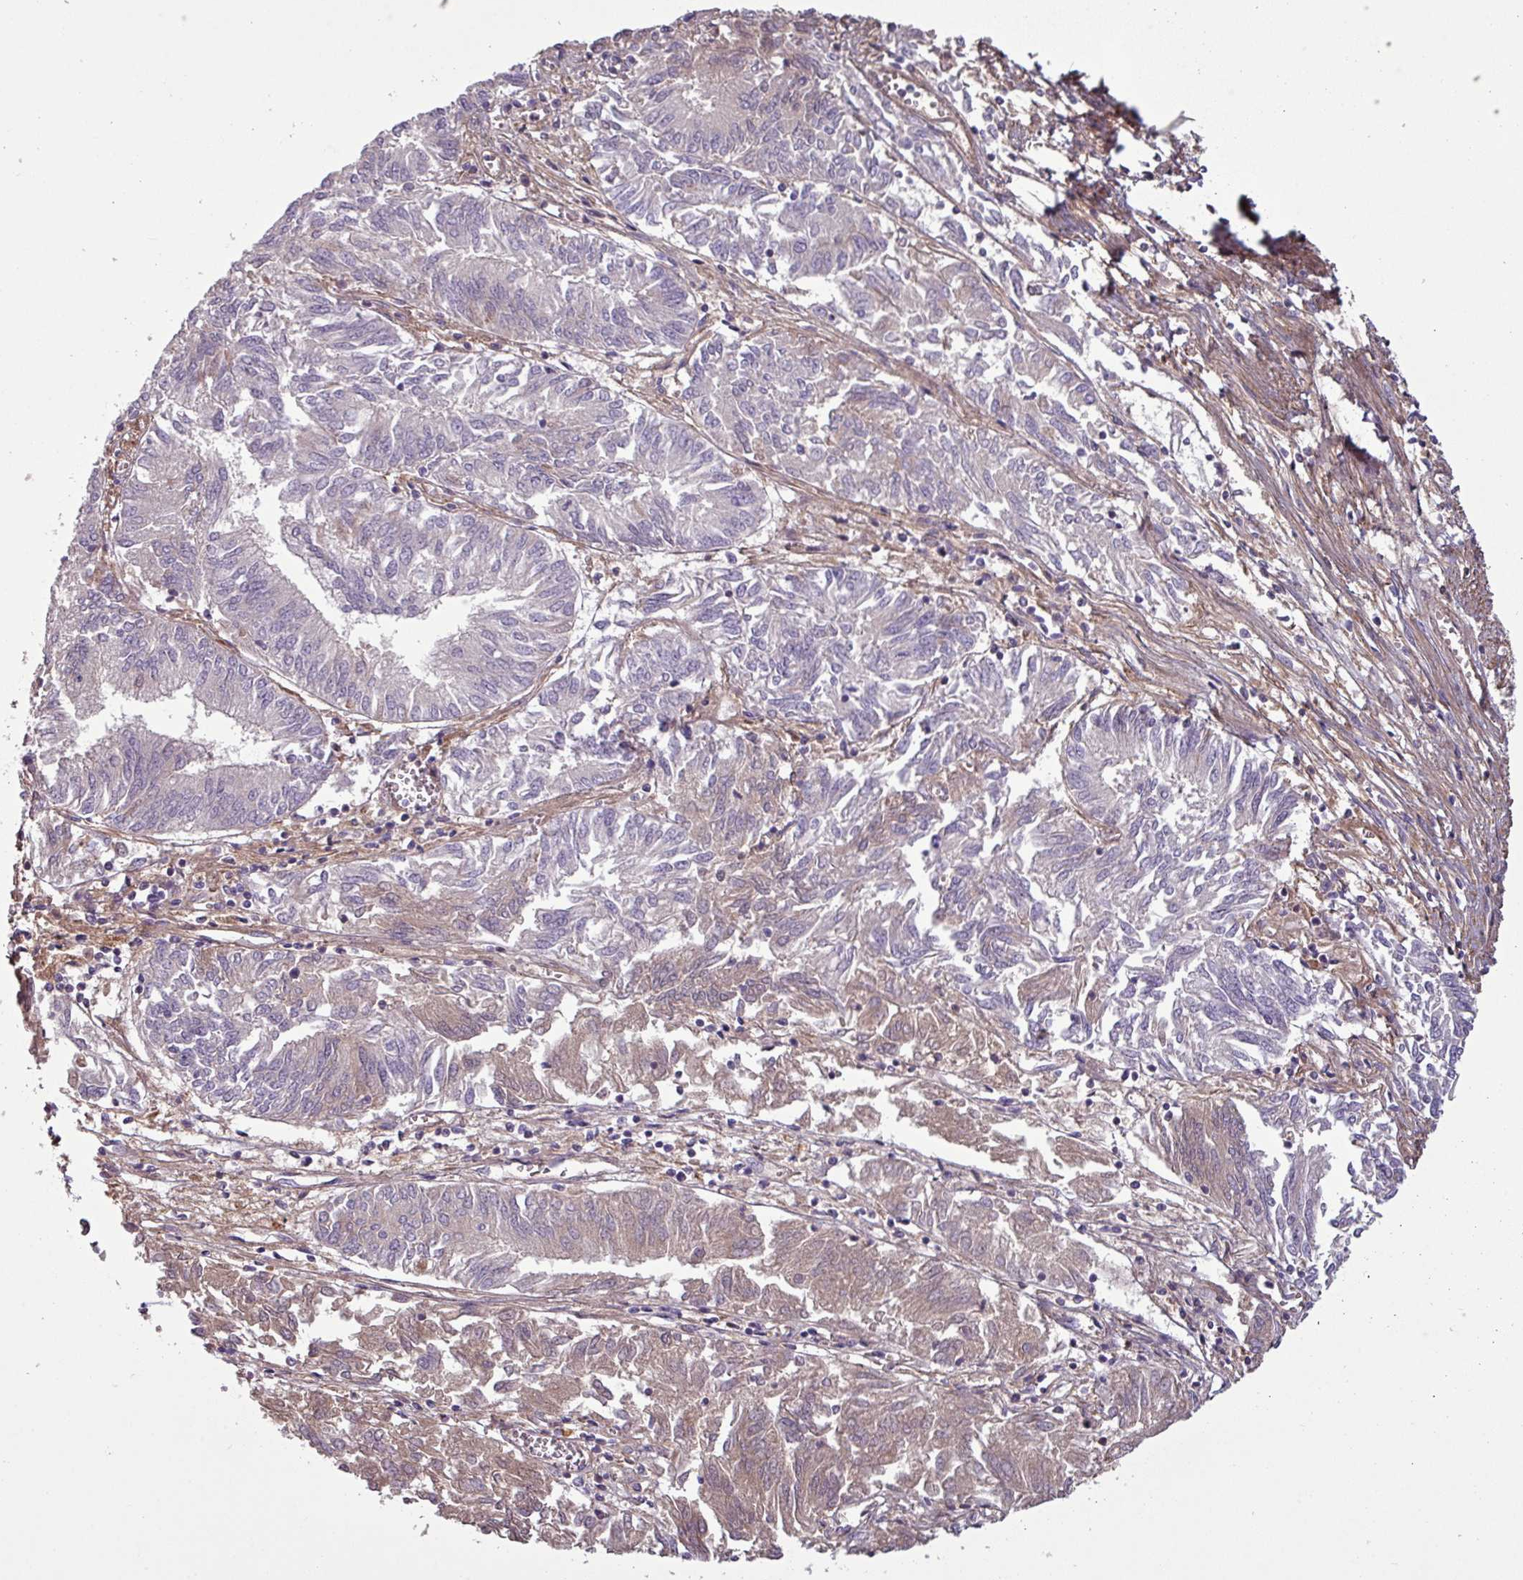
{"staining": {"intensity": "weak", "quantity": "<25%", "location": "cytoplasmic/membranous"}, "tissue": "endometrial cancer", "cell_type": "Tumor cells", "image_type": "cancer", "snomed": [{"axis": "morphology", "description": "Adenocarcinoma, NOS"}, {"axis": "topography", "description": "Endometrium"}], "caption": "Photomicrograph shows no significant protein positivity in tumor cells of endometrial adenocarcinoma.", "gene": "C4B", "patient": {"sex": "female", "age": 54}}